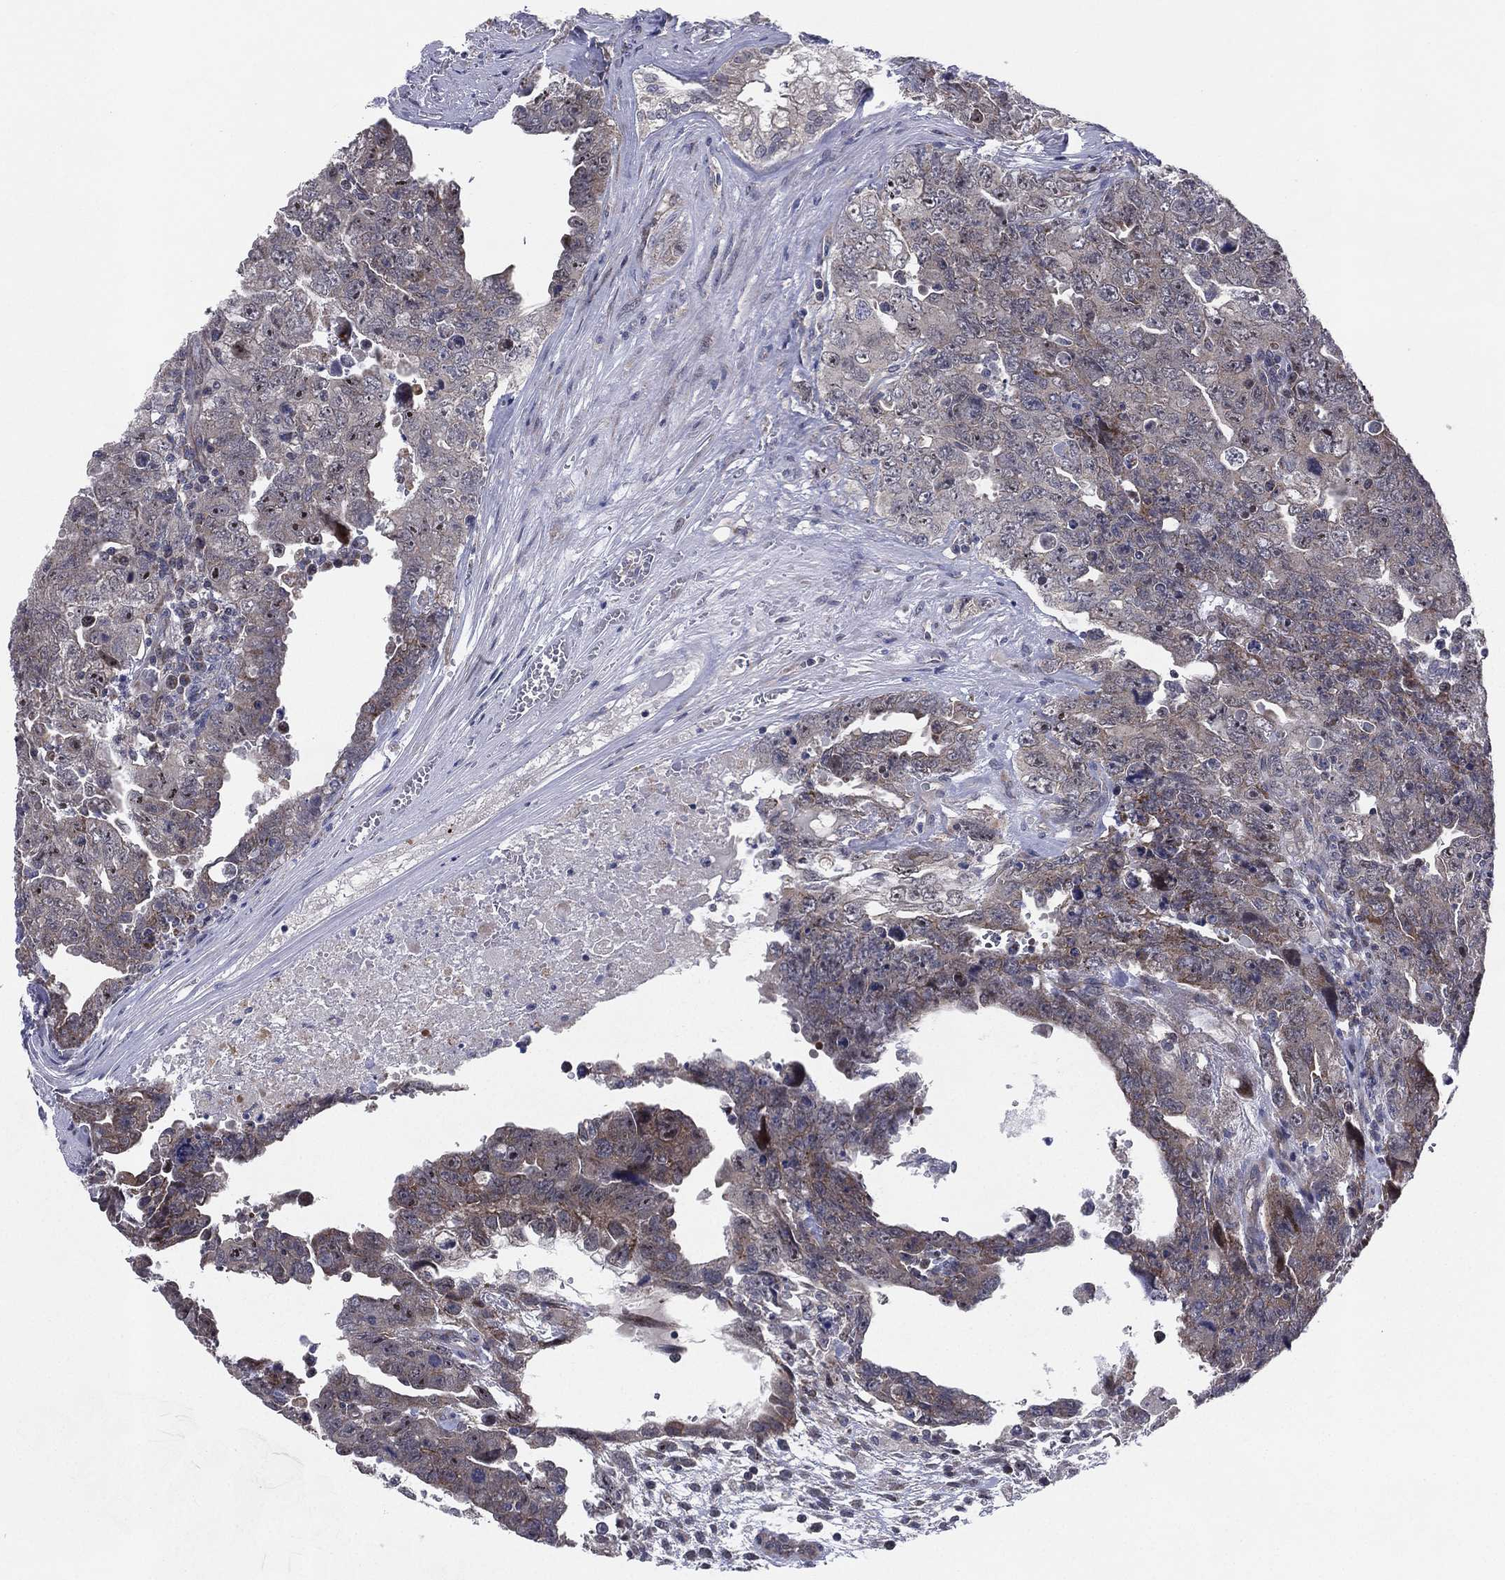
{"staining": {"intensity": "weak", "quantity": "<25%", "location": "cytoplasmic/membranous"}, "tissue": "testis cancer", "cell_type": "Tumor cells", "image_type": "cancer", "snomed": [{"axis": "morphology", "description": "Carcinoma, Embryonal, NOS"}, {"axis": "topography", "description": "Testis"}], "caption": "A photomicrograph of human testis cancer is negative for staining in tumor cells. (Stains: DAB immunohistochemistry (IHC) with hematoxylin counter stain, Microscopy: brightfield microscopy at high magnification).", "gene": "KAT14", "patient": {"sex": "male", "age": 24}}